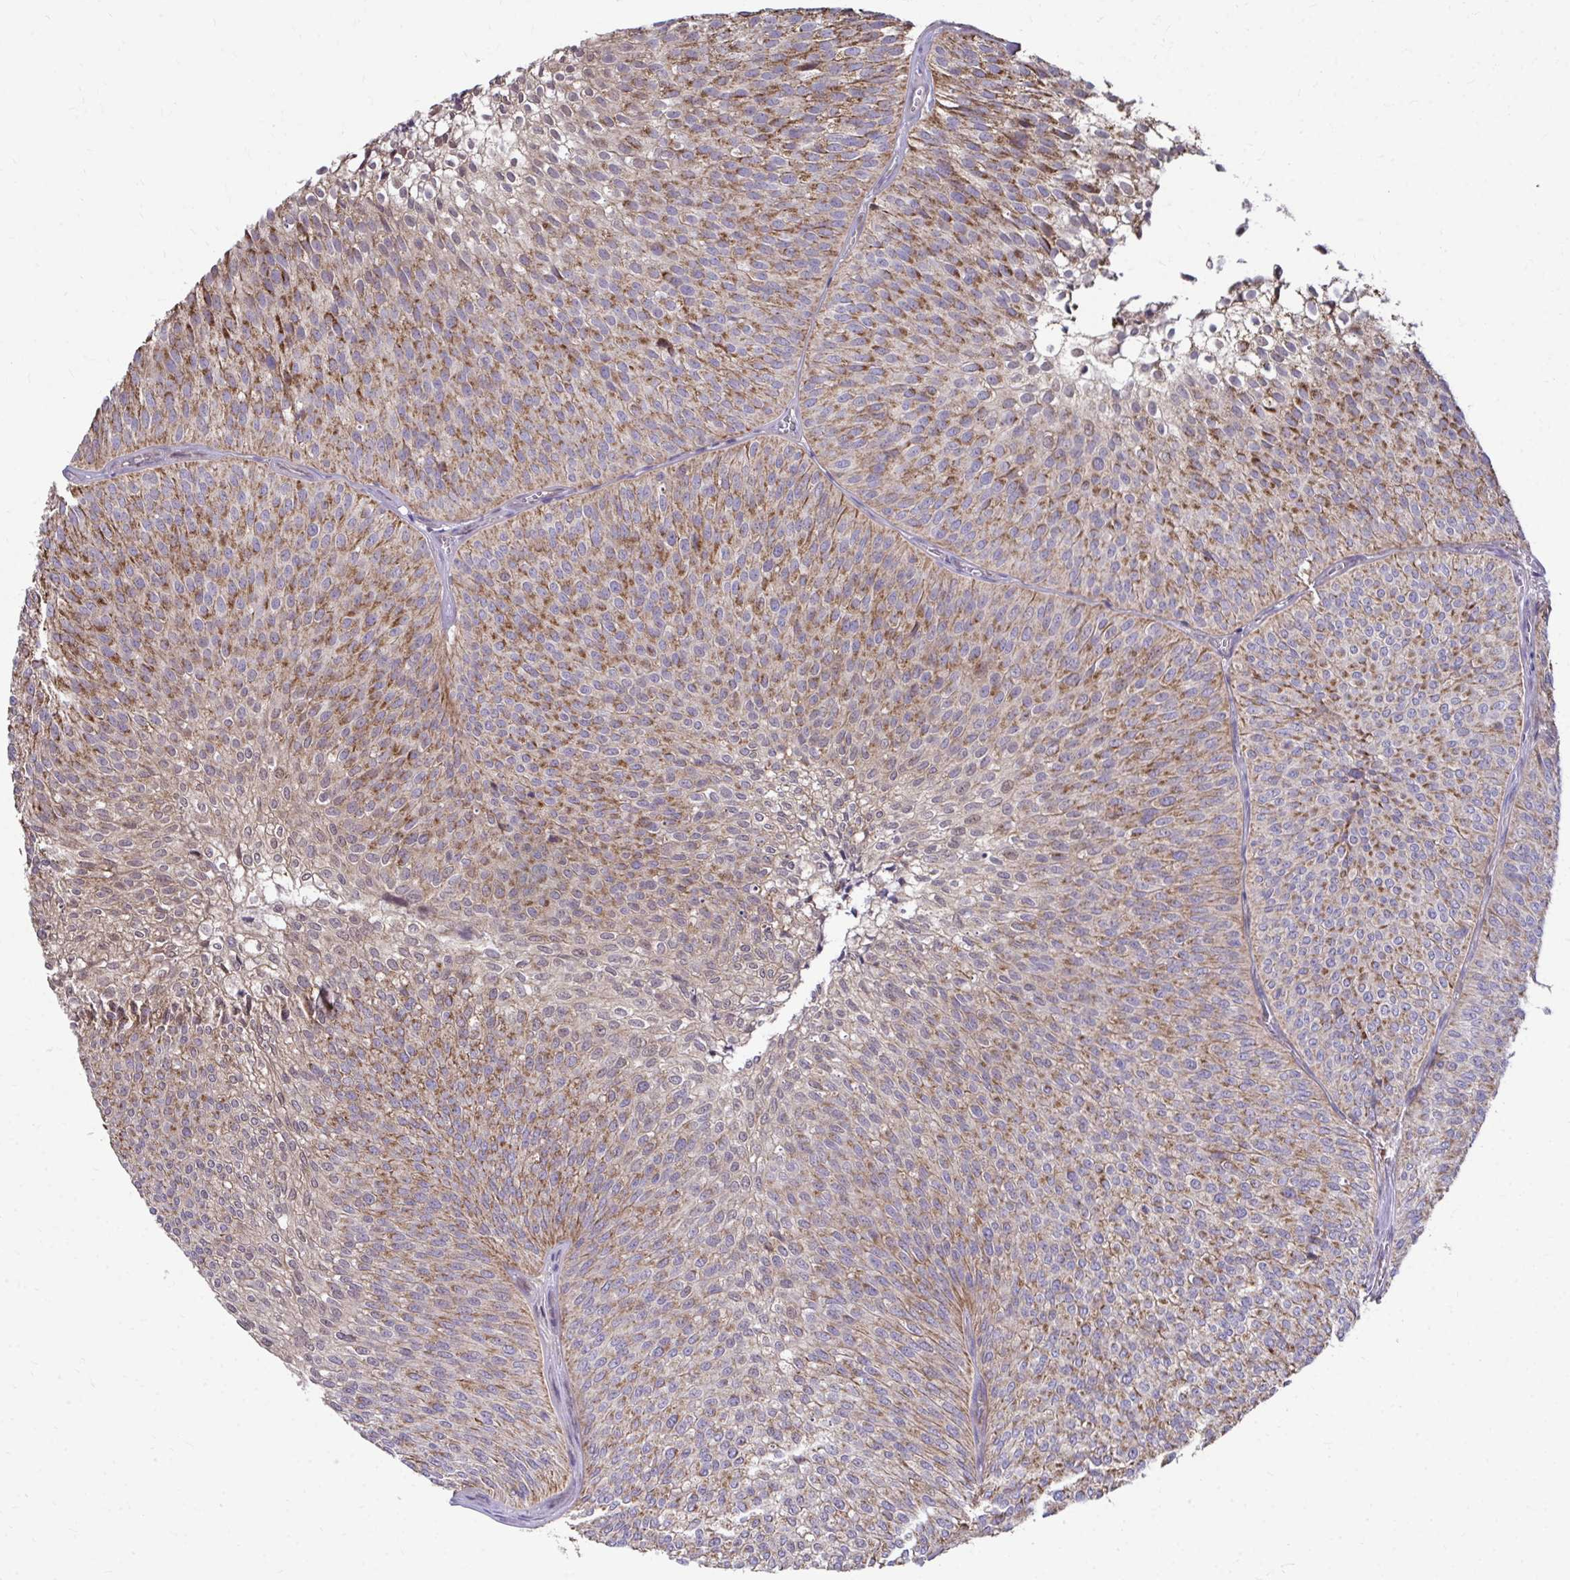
{"staining": {"intensity": "moderate", "quantity": ">75%", "location": "cytoplasmic/membranous"}, "tissue": "urothelial cancer", "cell_type": "Tumor cells", "image_type": "cancer", "snomed": [{"axis": "morphology", "description": "Urothelial carcinoma, Low grade"}, {"axis": "topography", "description": "Urinary bladder"}], "caption": "This micrograph reveals immunohistochemistry staining of low-grade urothelial carcinoma, with medium moderate cytoplasmic/membranous positivity in about >75% of tumor cells.", "gene": "C16orf54", "patient": {"sex": "male", "age": 91}}